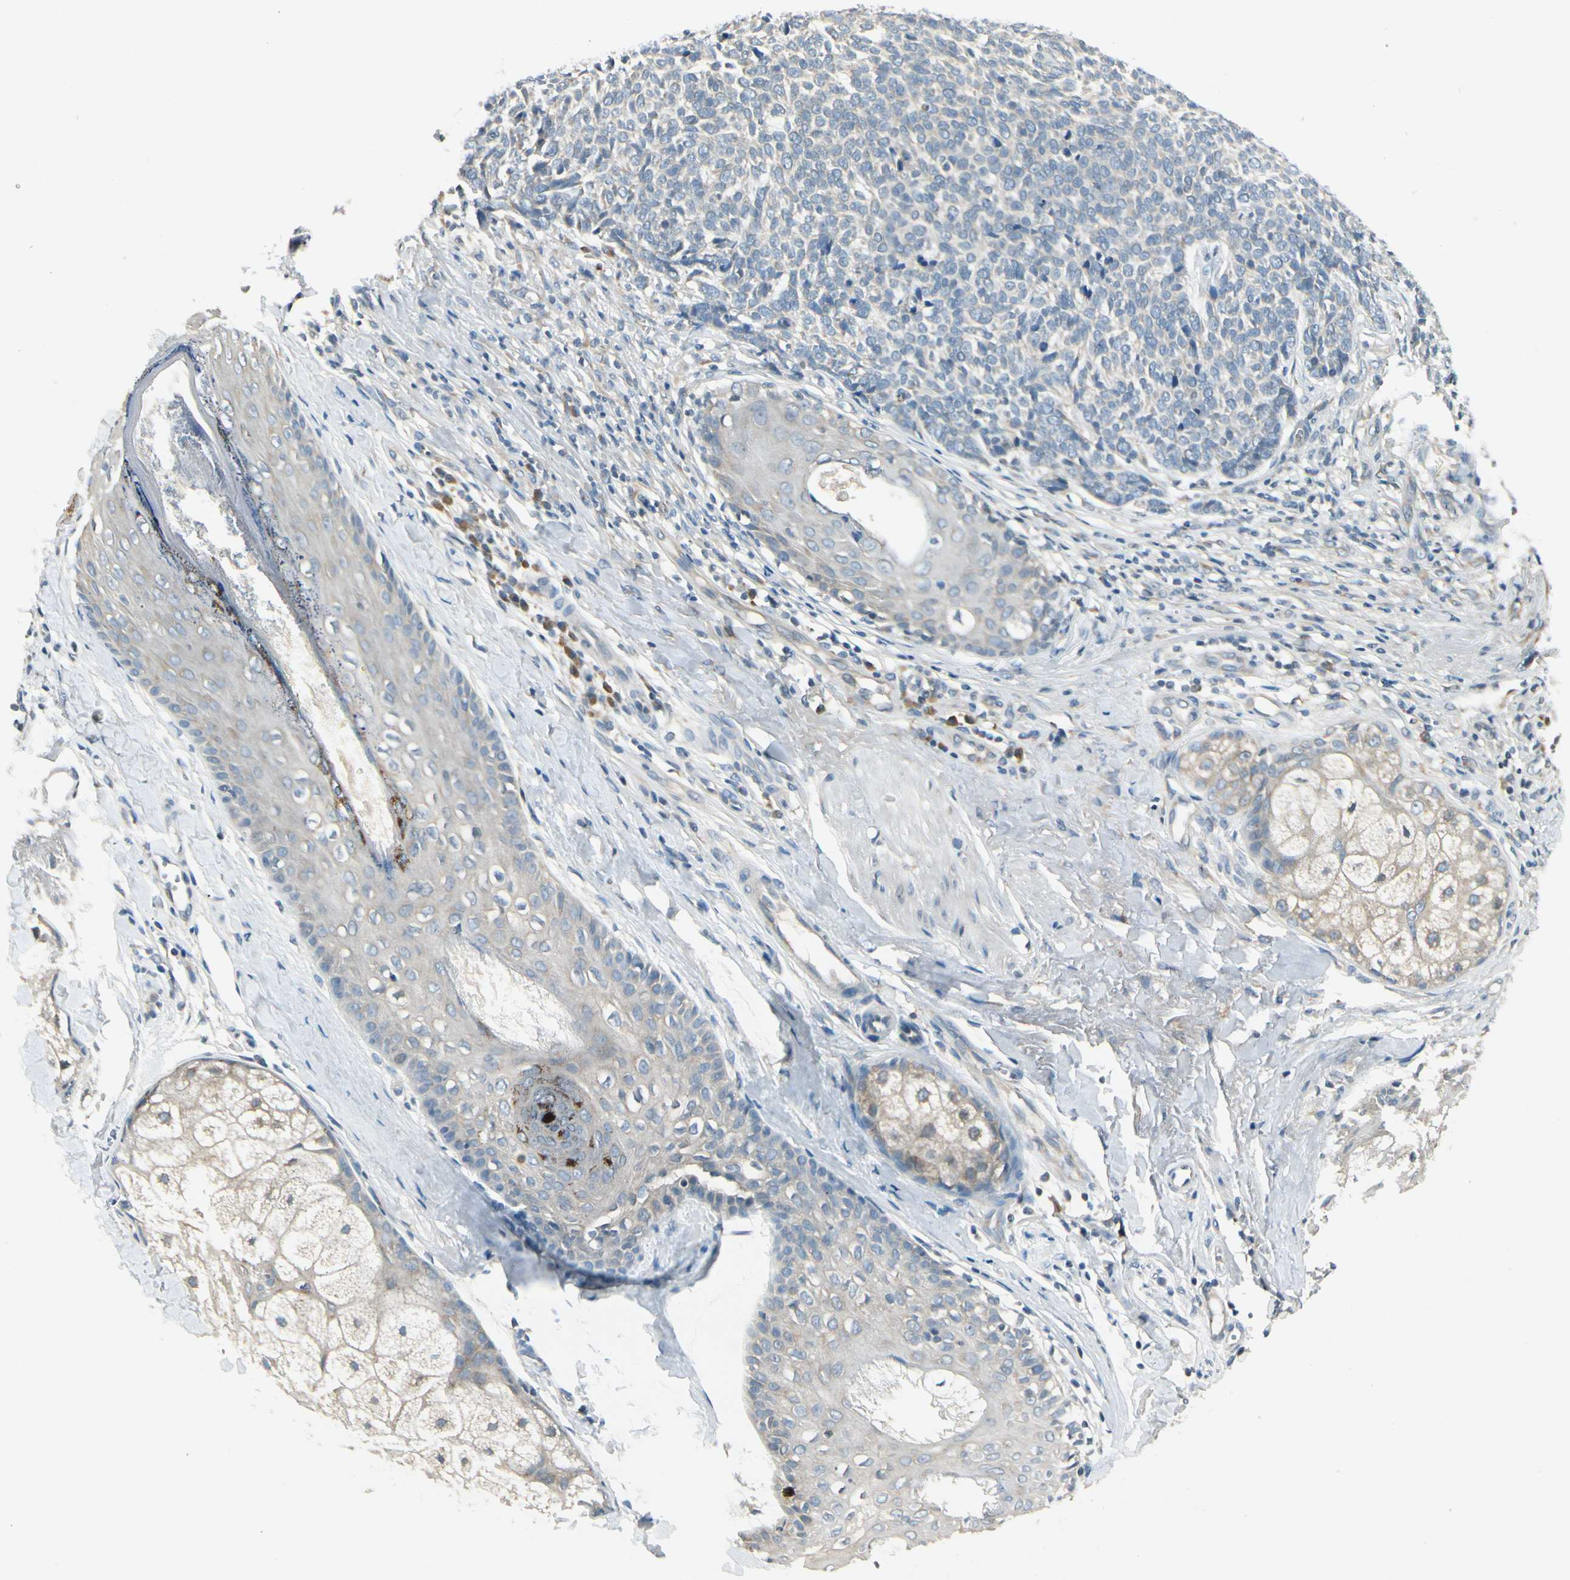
{"staining": {"intensity": "negative", "quantity": "none", "location": "none"}, "tissue": "skin cancer", "cell_type": "Tumor cells", "image_type": "cancer", "snomed": [{"axis": "morphology", "description": "Basal cell carcinoma"}, {"axis": "topography", "description": "Skin"}], "caption": "A high-resolution photomicrograph shows IHC staining of skin cancer (basal cell carcinoma), which displays no significant positivity in tumor cells.", "gene": "BNIP1", "patient": {"sex": "male", "age": 84}}